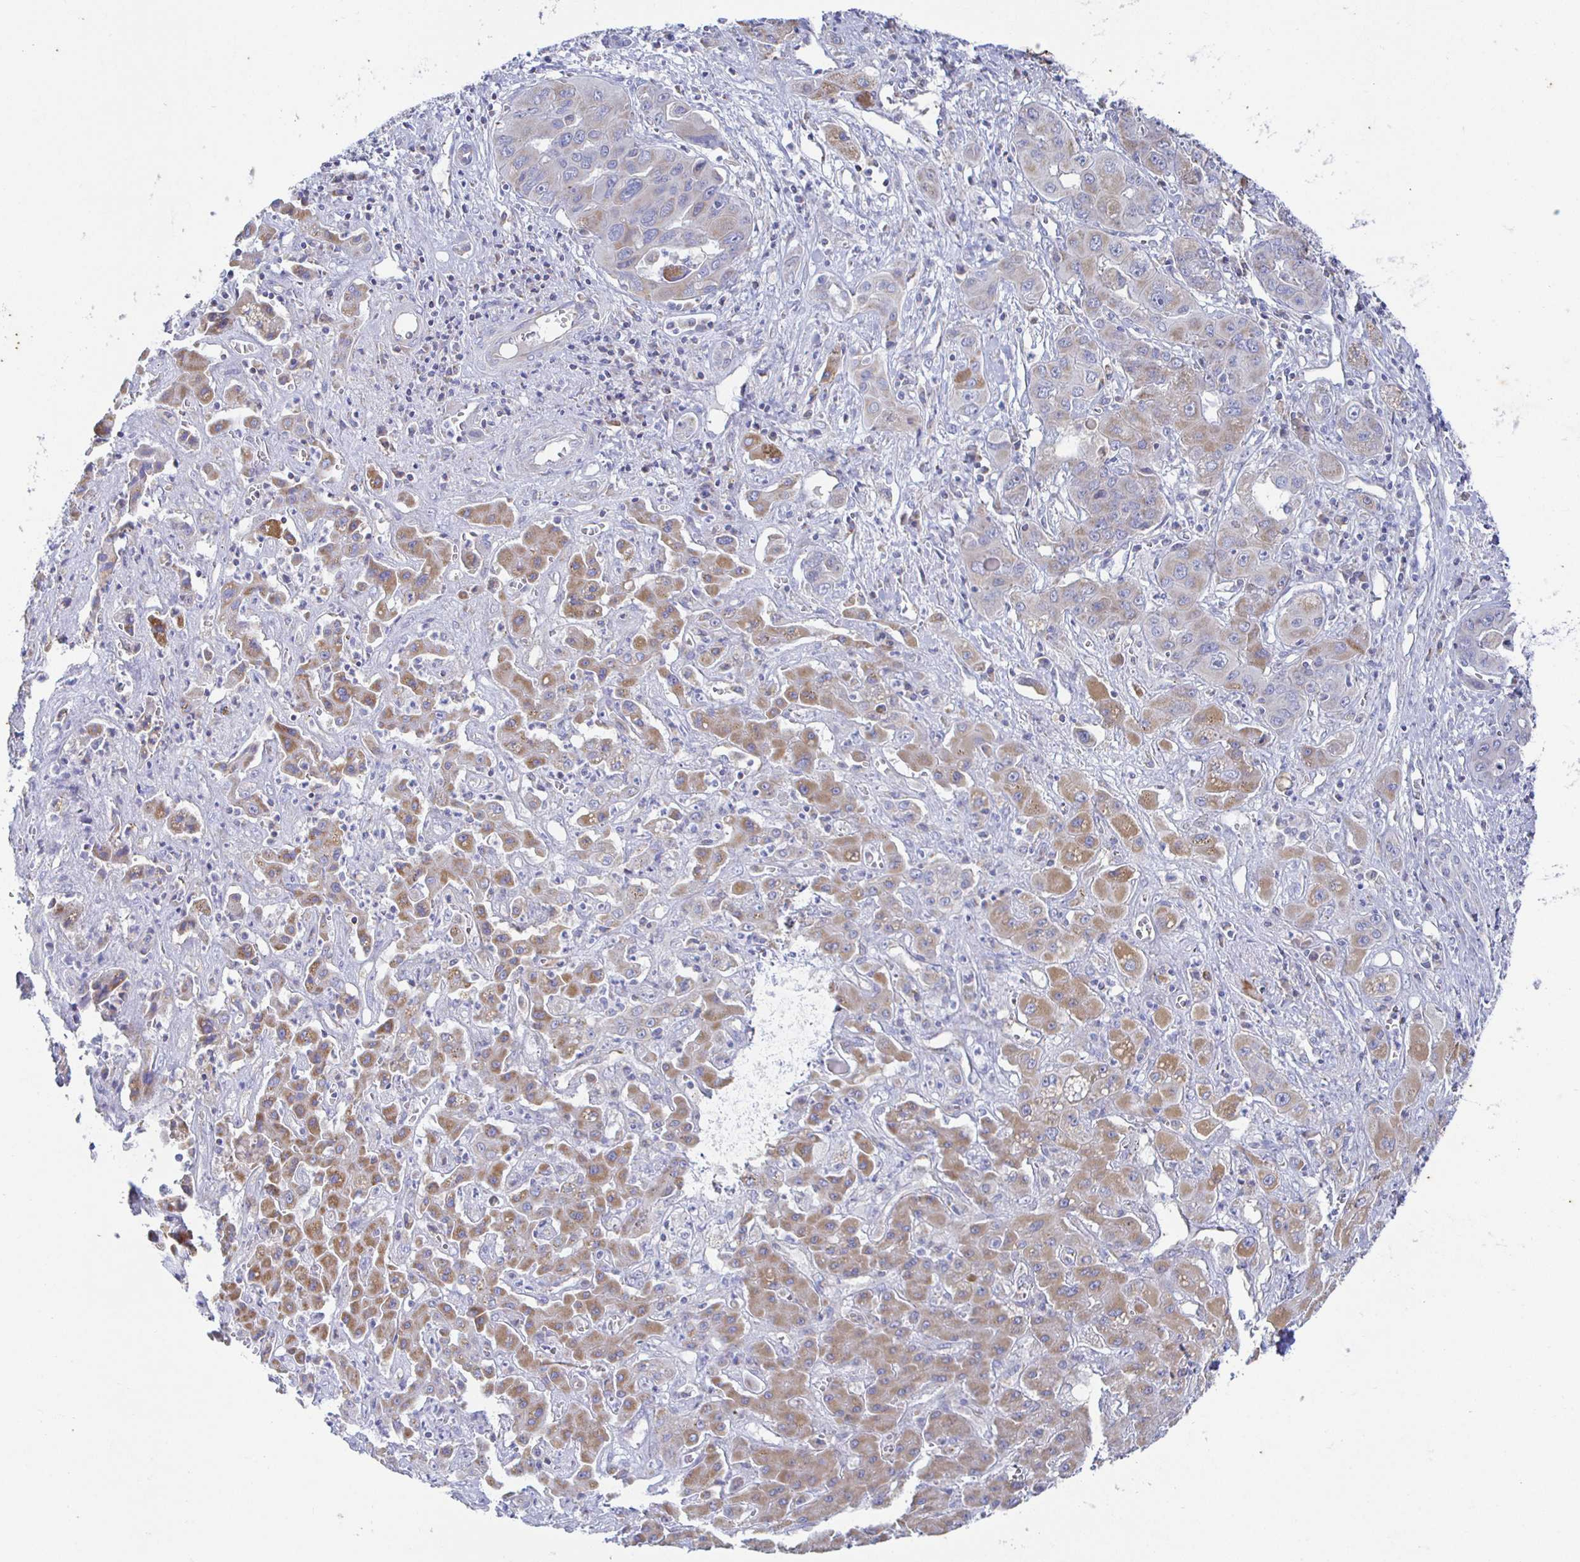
{"staining": {"intensity": "weak", "quantity": "<25%", "location": "cytoplasmic/membranous"}, "tissue": "liver cancer", "cell_type": "Tumor cells", "image_type": "cancer", "snomed": [{"axis": "morphology", "description": "Cholangiocarcinoma"}, {"axis": "topography", "description": "Liver"}], "caption": "Tumor cells show no significant positivity in liver cancer. (DAB IHC, high magnification).", "gene": "SYNGR4", "patient": {"sex": "male", "age": 67}}